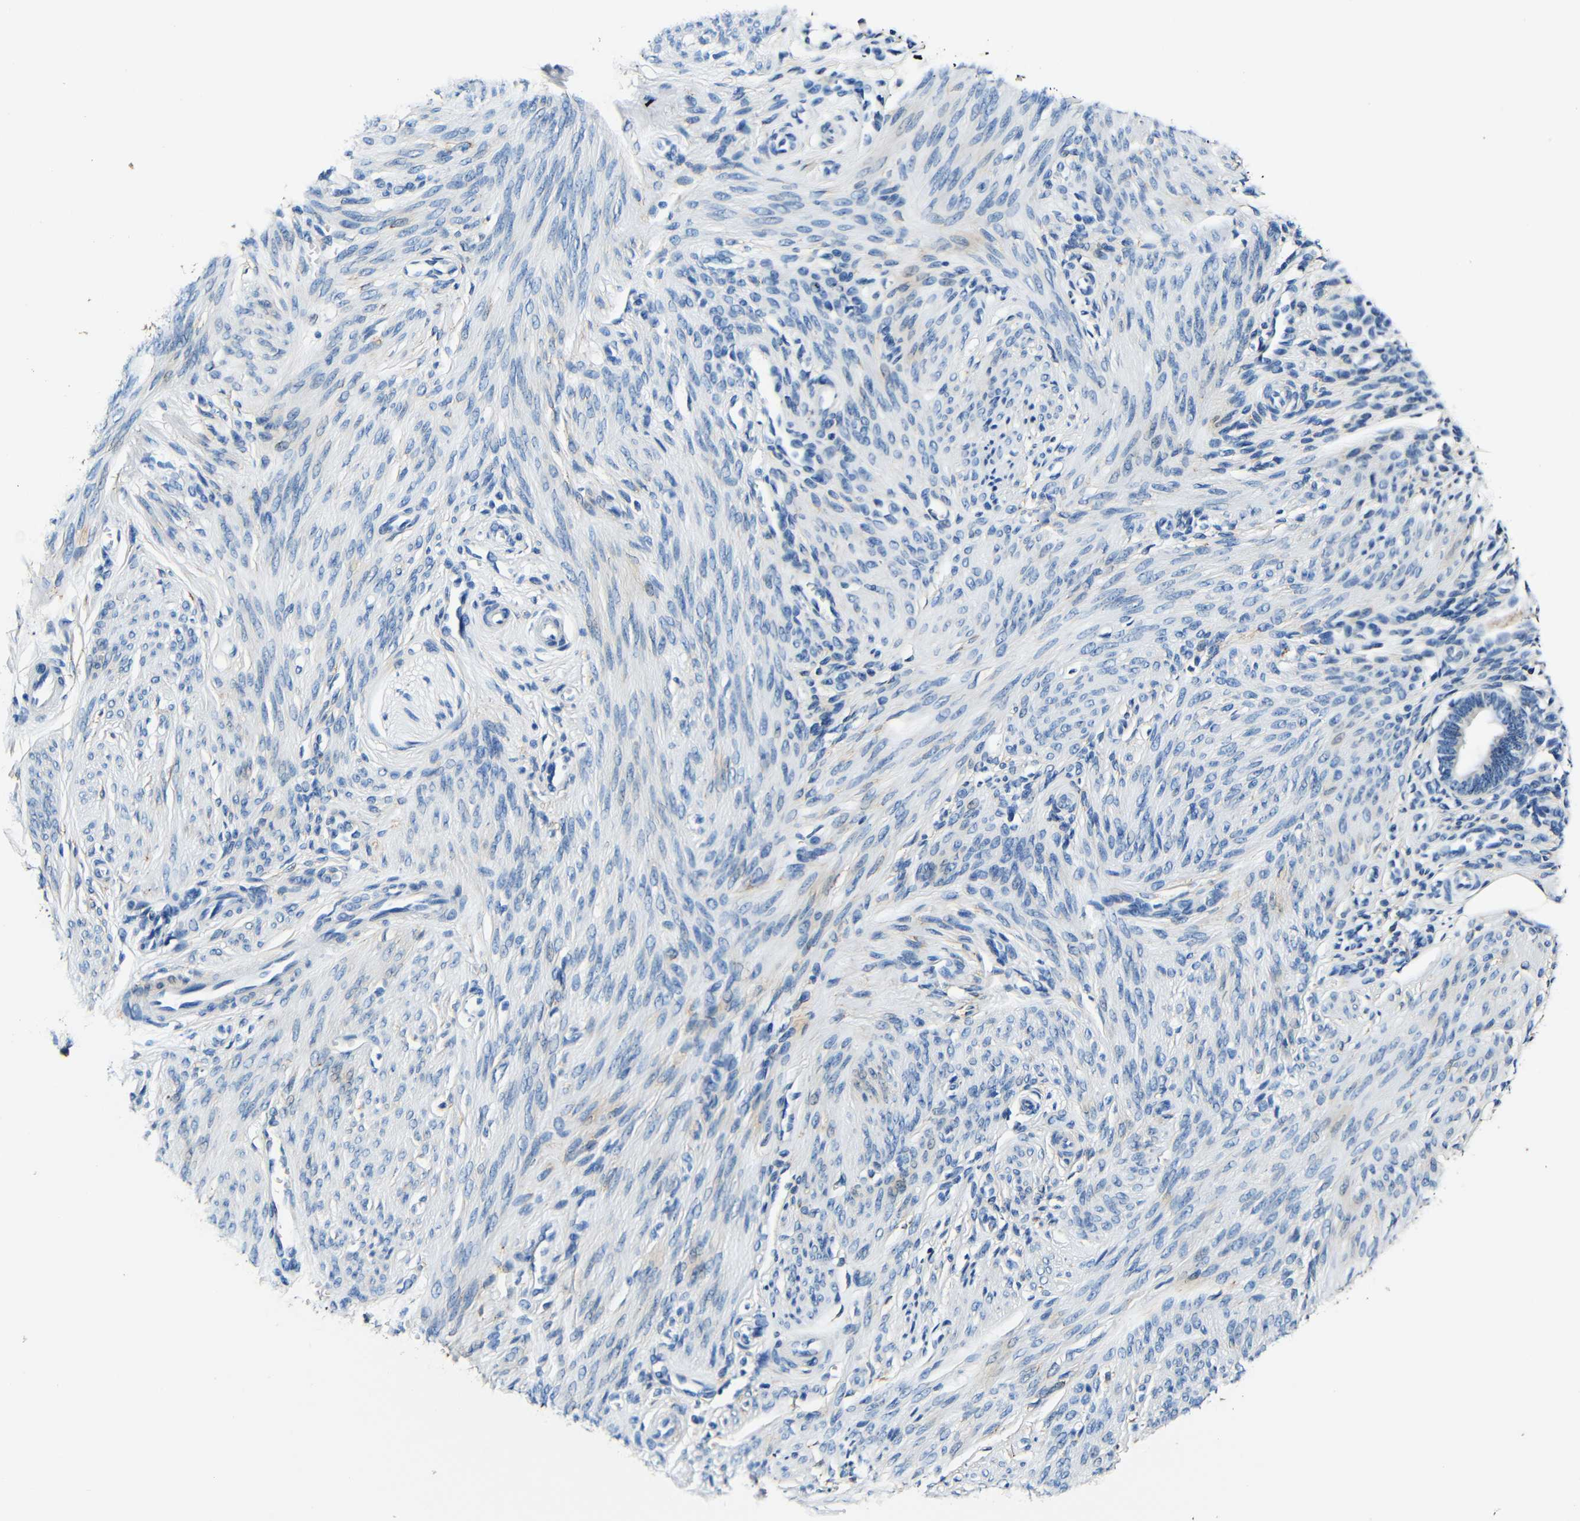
{"staining": {"intensity": "strong", "quantity": "<25%", "location": "cytoplasmic/membranous"}, "tissue": "endometrium", "cell_type": "Cells in endometrial stroma", "image_type": "normal", "snomed": [{"axis": "morphology", "description": "Normal tissue, NOS"}, {"axis": "topography", "description": "Endometrium"}], "caption": "IHC (DAB) staining of benign human endometrium displays strong cytoplasmic/membranous protein expression in approximately <25% of cells in endometrial stroma.", "gene": "RRBP1", "patient": {"sex": "female", "age": 27}}